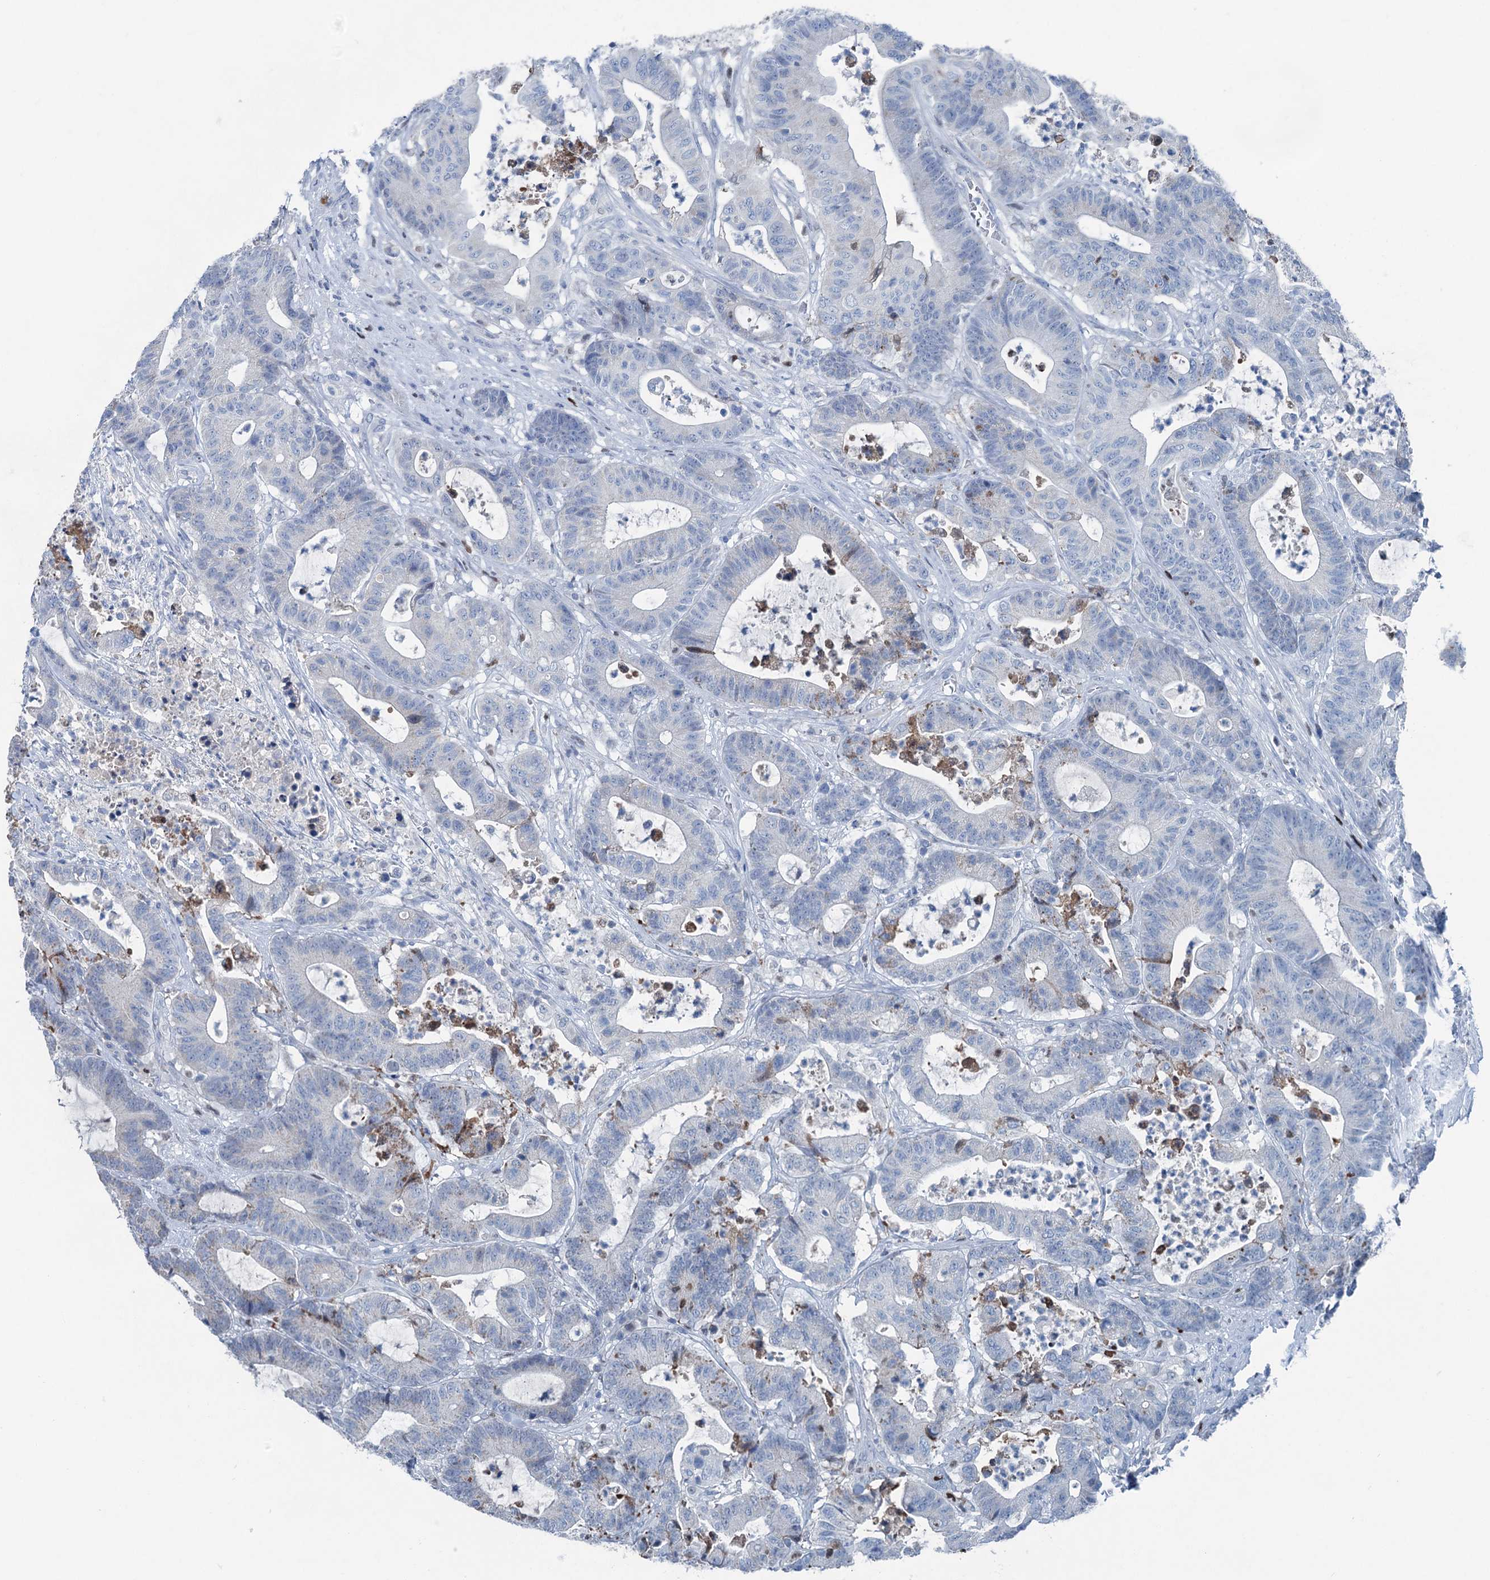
{"staining": {"intensity": "negative", "quantity": "none", "location": "none"}, "tissue": "colorectal cancer", "cell_type": "Tumor cells", "image_type": "cancer", "snomed": [{"axis": "morphology", "description": "Adenocarcinoma, NOS"}, {"axis": "topography", "description": "Colon"}], "caption": "DAB (3,3'-diaminobenzidine) immunohistochemical staining of human colorectal cancer (adenocarcinoma) demonstrates no significant positivity in tumor cells.", "gene": "ELP4", "patient": {"sex": "female", "age": 84}}